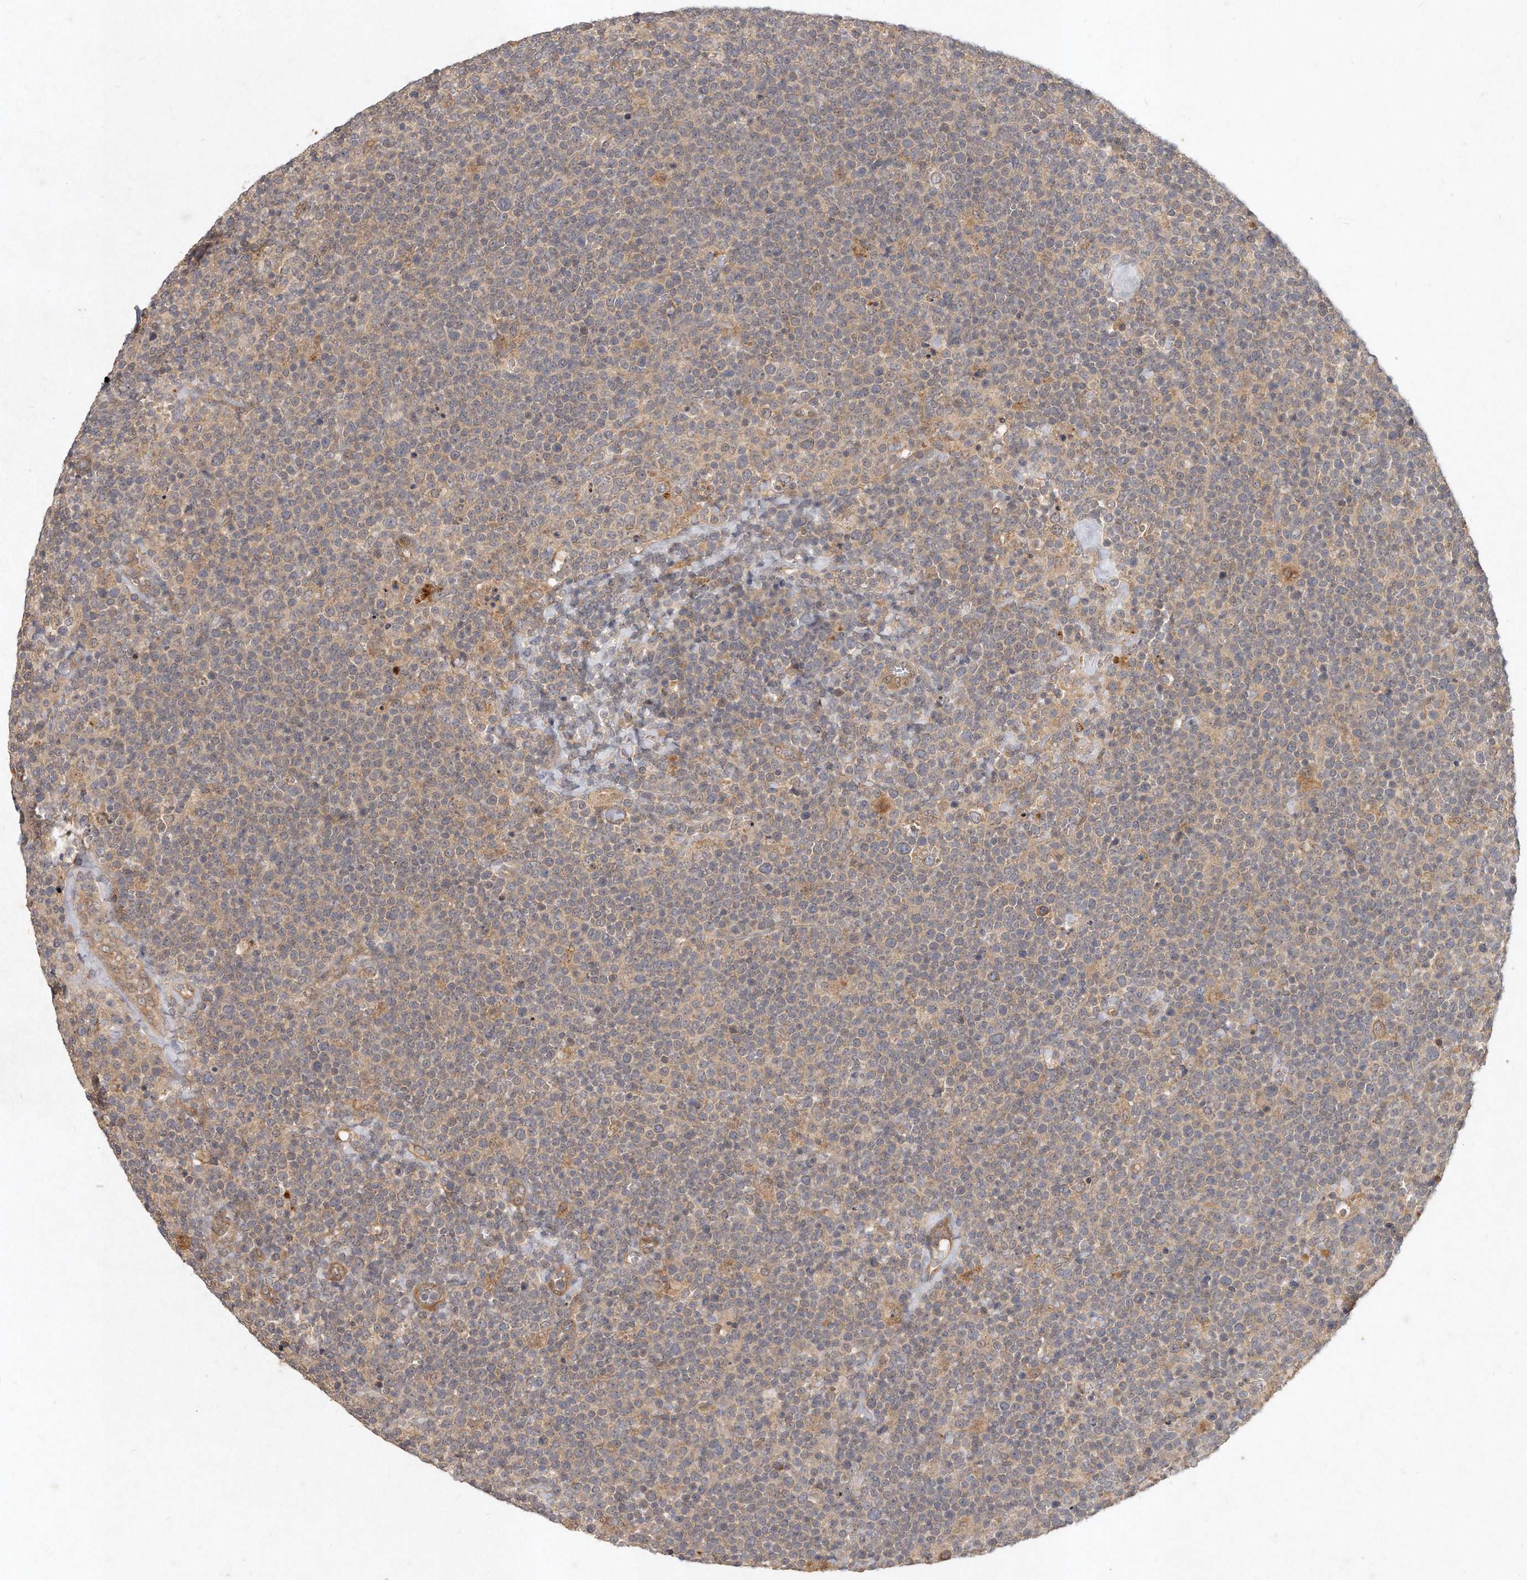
{"staining": {"intensity": "weak", "quantity": "25%-75%", "location": "cytoplasmic/membranous"}, "tissue": "lymphoma", "cell_type": "Tumor cells", "image_type": "cancer", "snomed": [{"axis": "morphology", "description": "Malignant lymphoma, non-Hodgkin's type, High grade"}, {"axis": "topography", "description": "Lymph node"}], "caption": "Human lymphoma stained for a protein (brown) displays weak cytoplasmic/membranous positive positivity in about 25%-75% of tumor cells.", "gene": "LGALS8", "patient": {"sex": "male", "age": 61}}